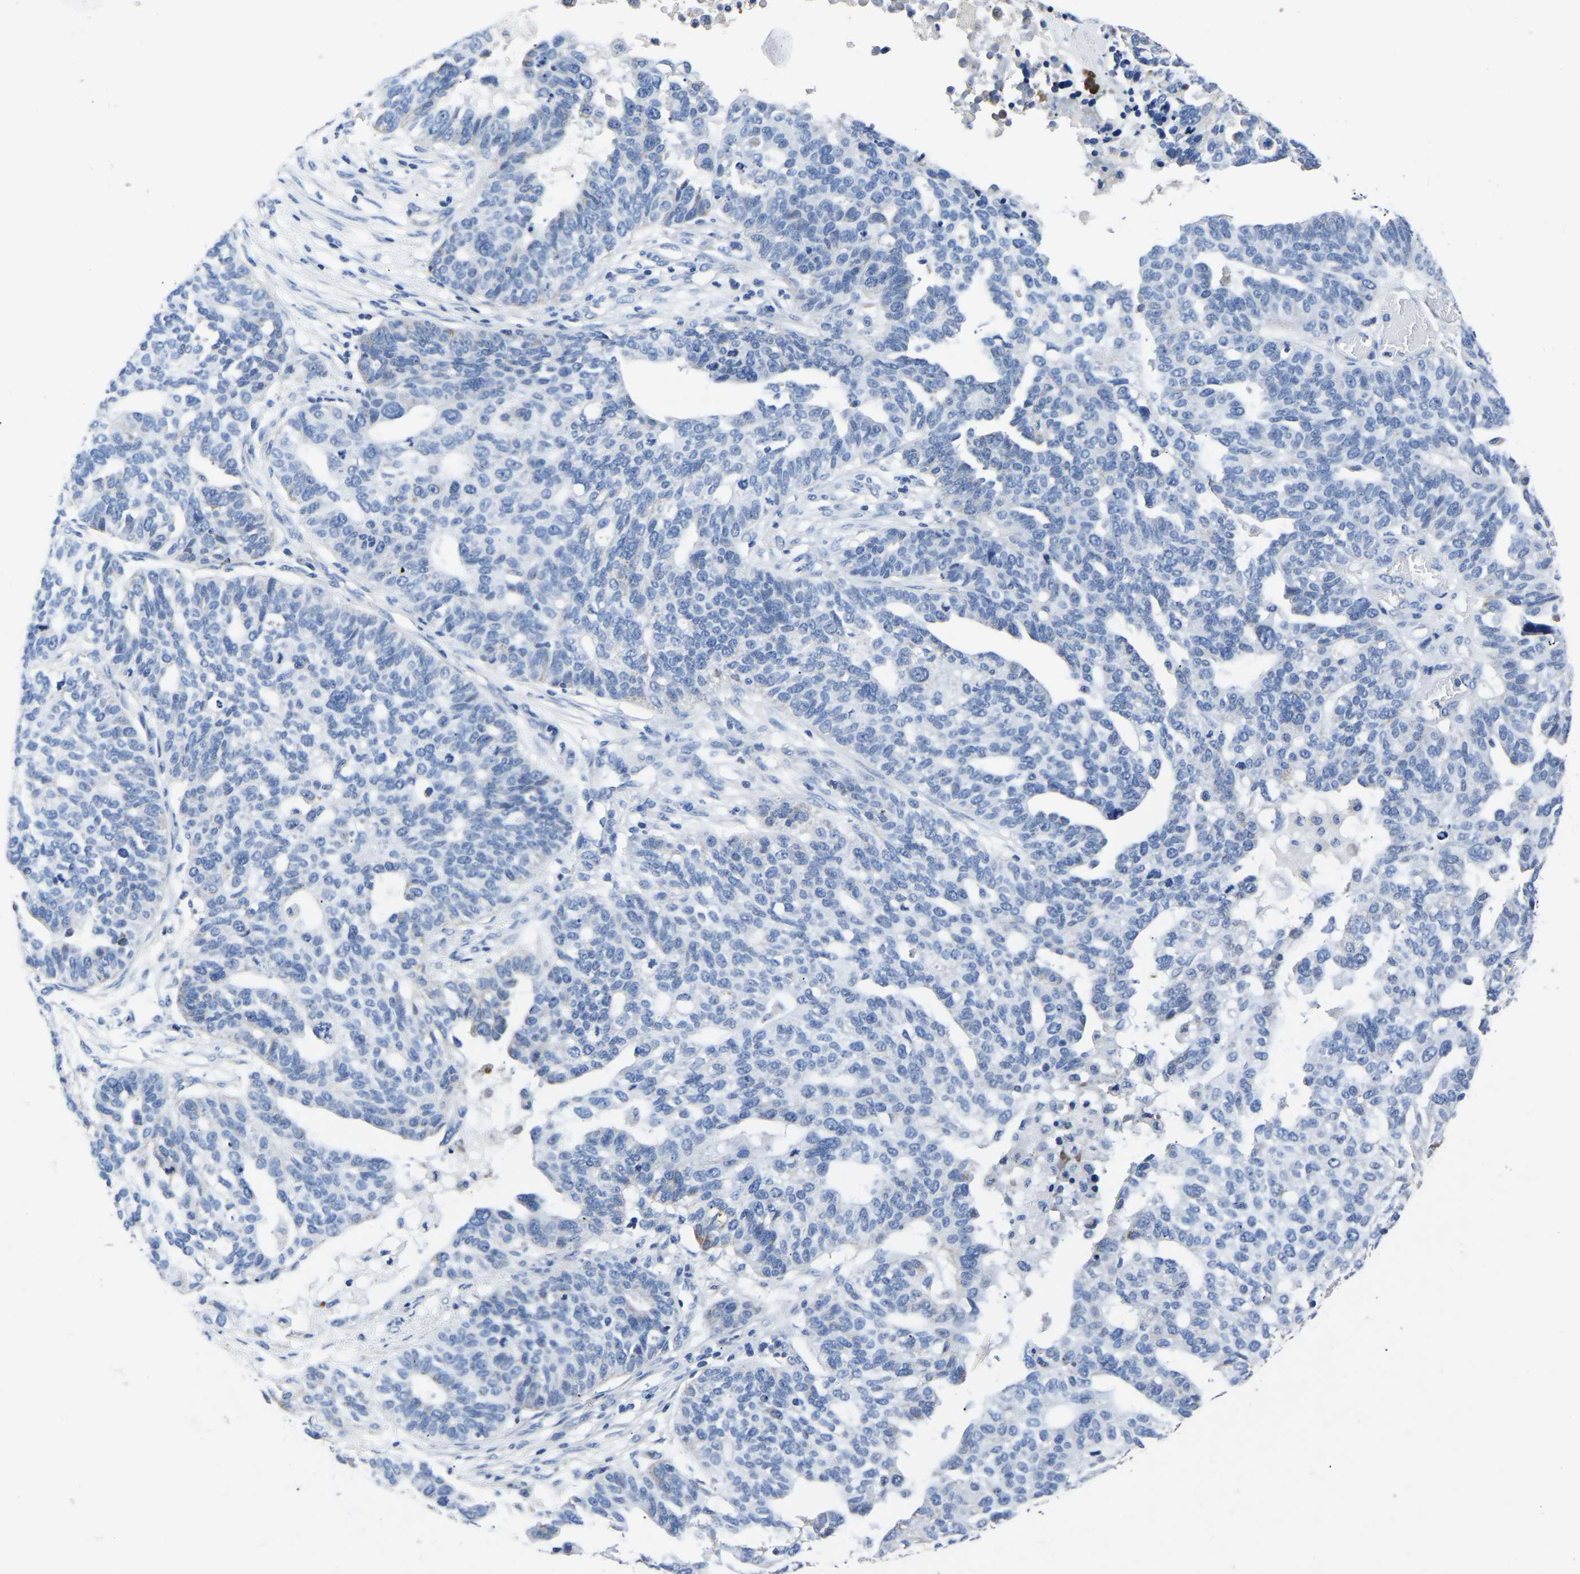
{"staining": {"intensity": "negative", "quantity": "none", "location": "none"}, "tissue": "ovarian cancer", "cell_type": "Tumor cells", "image_type": "cancer", "snomed": [{"axis": "morphology", "description": "Cystadenocarcinoma, serous, NOS"}, {"axis": "topography", "description": "Ovary"}], "caption": "Immunohistochemistry image of neoplastic tissue: human ovarian cancer stained with DAB (3,3'-diaminobenzidine) reveals no significant protein expression in tumor cells.", "gene": "FGD5", "patient": {"sex": "female", "age": 59}}